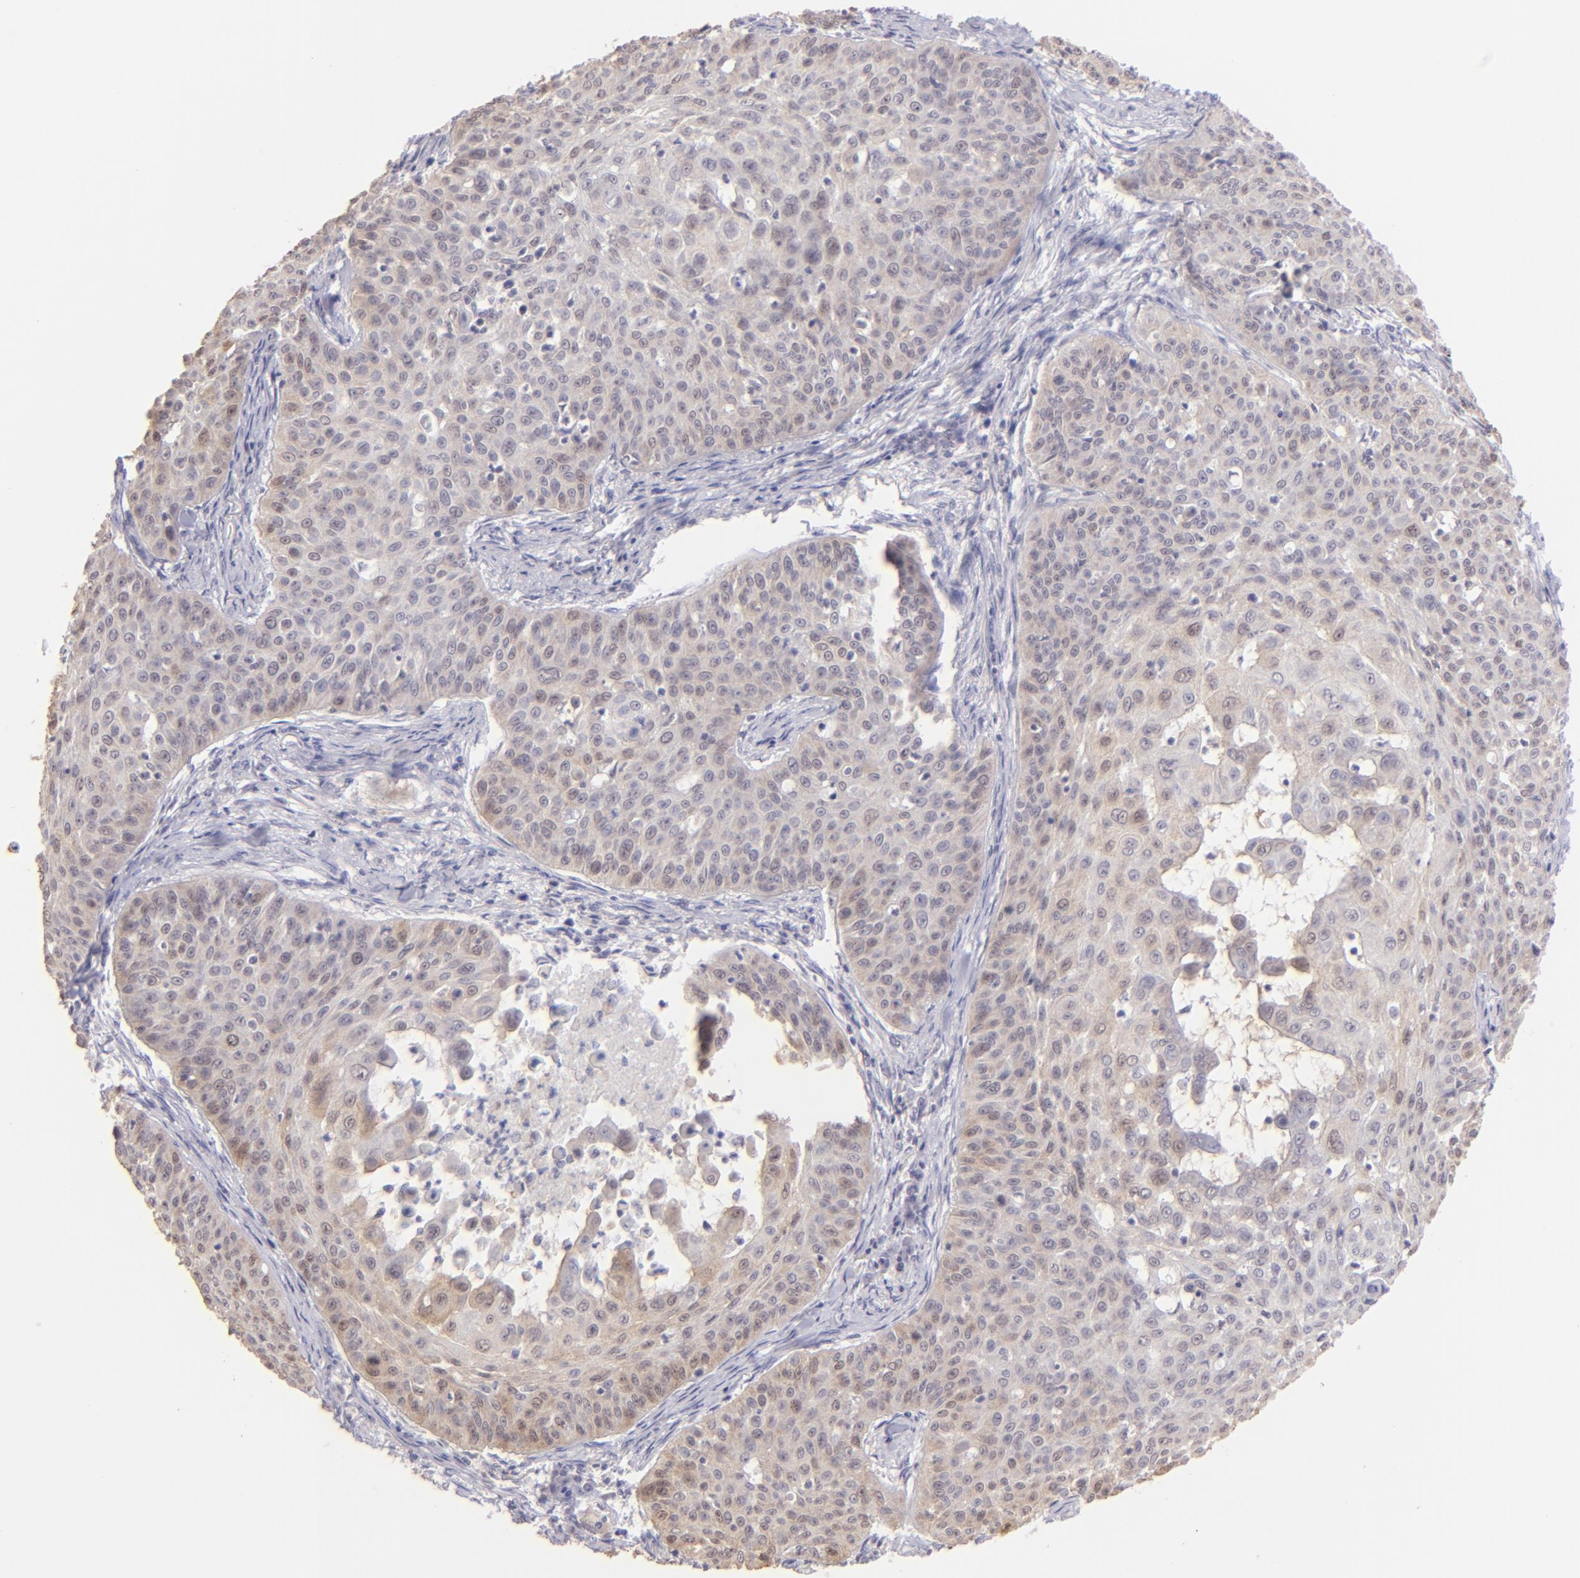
{"staining": {"intensity": "weak", "quantity": "25%-75%", "location": "cytoplasmic/membranous"}, "tissue": "skin cancer", "cell_type": "Tumor cells", "image_type": "cancer", "snomed": [{"axis": "morphology", "description": "Squamous cell carcinoma, NOS"}, {"axis": "topography", "description": "Skin"}], "caption": "High-power microscopy captured an immunohistochemistry image of skin squamous cell carcinoma, revealing weak cytoplasmic/membranous positivity in approximately 25%-75% of tumor cells. (DAB IHC, brown staining for protein, blue staining for nuclei).", "gene": "MAGEA1", "patient": {"sex": "male", "age": 82}}